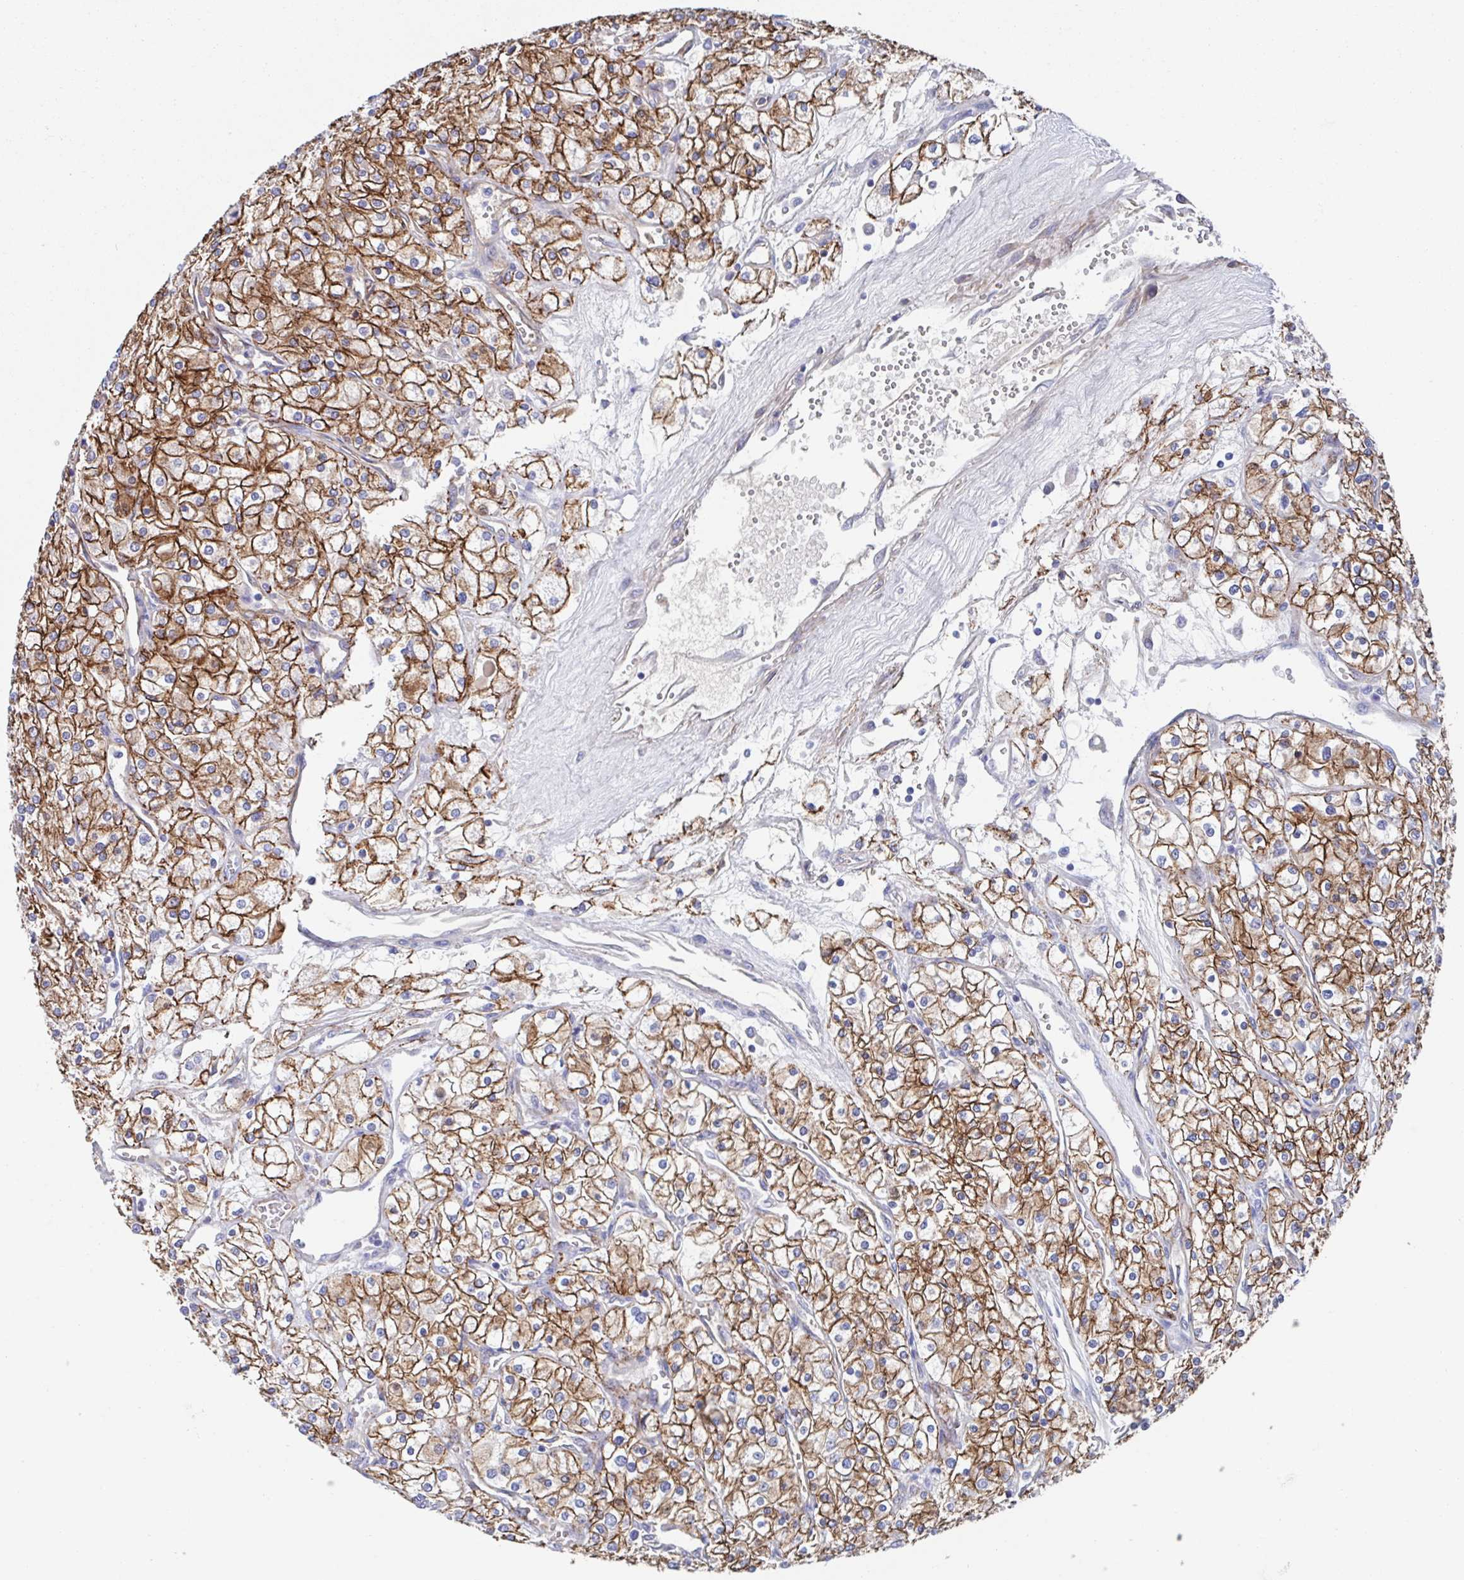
{"staining": {"intensity": "moderate", "quantity": ">75%", "location": "cytoplasmic/membranous"}, "tissue": "renal cancer", "cell_type": "Tumor cells", "image_type": "cancer", "snomed": [{"axis": "morphology", "description": "Adenocarcinoma, NOS"}, {"axis": "topography", "description": "Kidney"}], "caption": "This is a photomicrograph of IHC staining of renal adenocarcinoma, which shows moderate staining in the cytoplasmic/membranous of tumor cells.", "gene": "CDH2", "patient": {"sex": "male", "age": 80}}